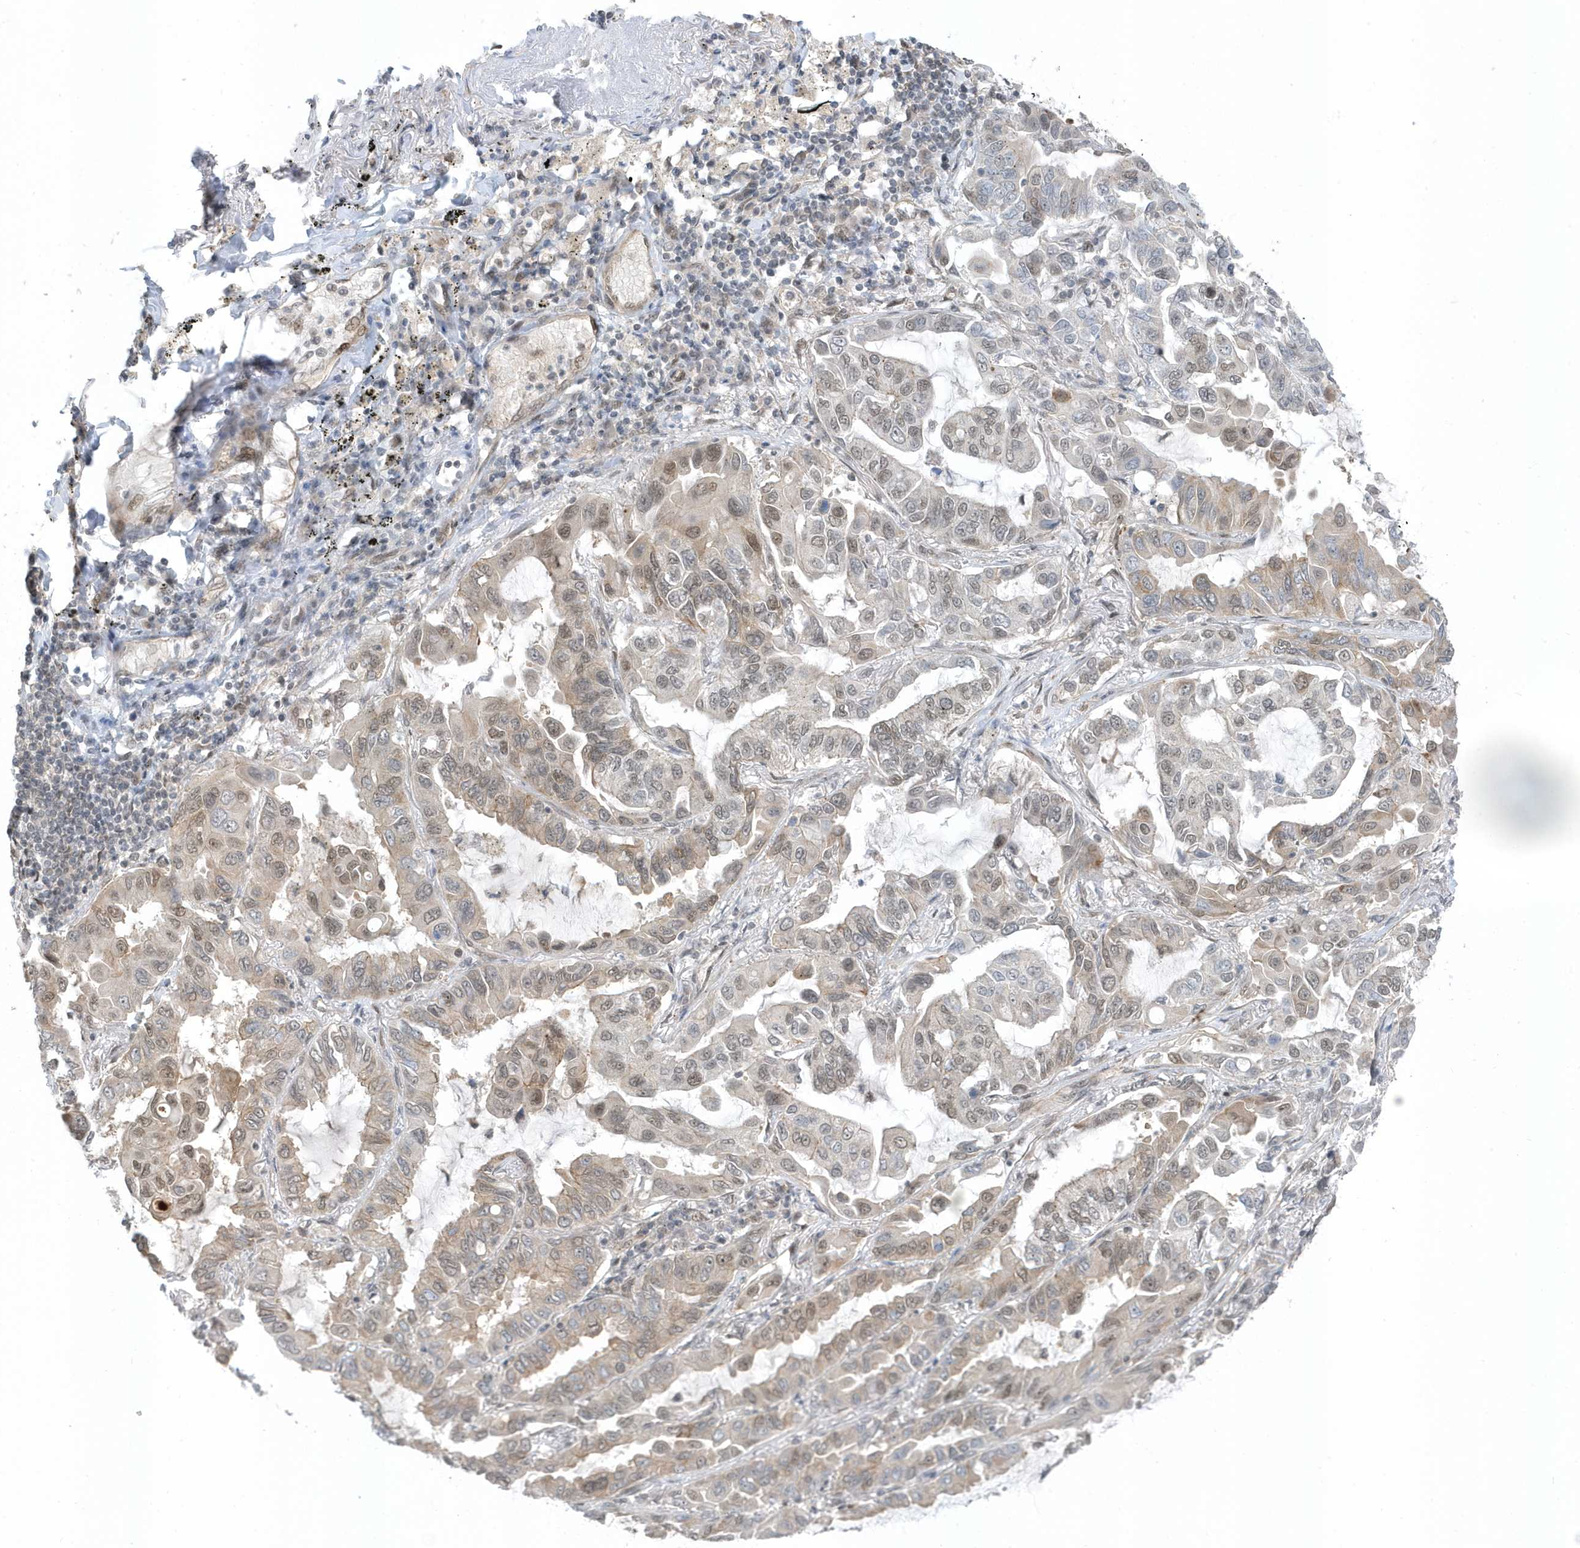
{"staining": {"intensity": "weak", "quantity": "<25%", "location": "cytoplasmic/membranous,nuclear"}, "tissue": "lung cancer", "cell_type": "Tumor cells", "image_type": "cancer", "snomed": [{"axis": "morphology", "description": "Adenocarcinoma, NOS"}, {"axis": "topography", "description": "Lung"}], "caption": "A high-resolution image shows immunohistochemistry staining of adenocarcinoma (lung), which shows no significant positivity in tumor cells.", "gene": "USP53", "patient": {"sex": "male", "age": 64}}